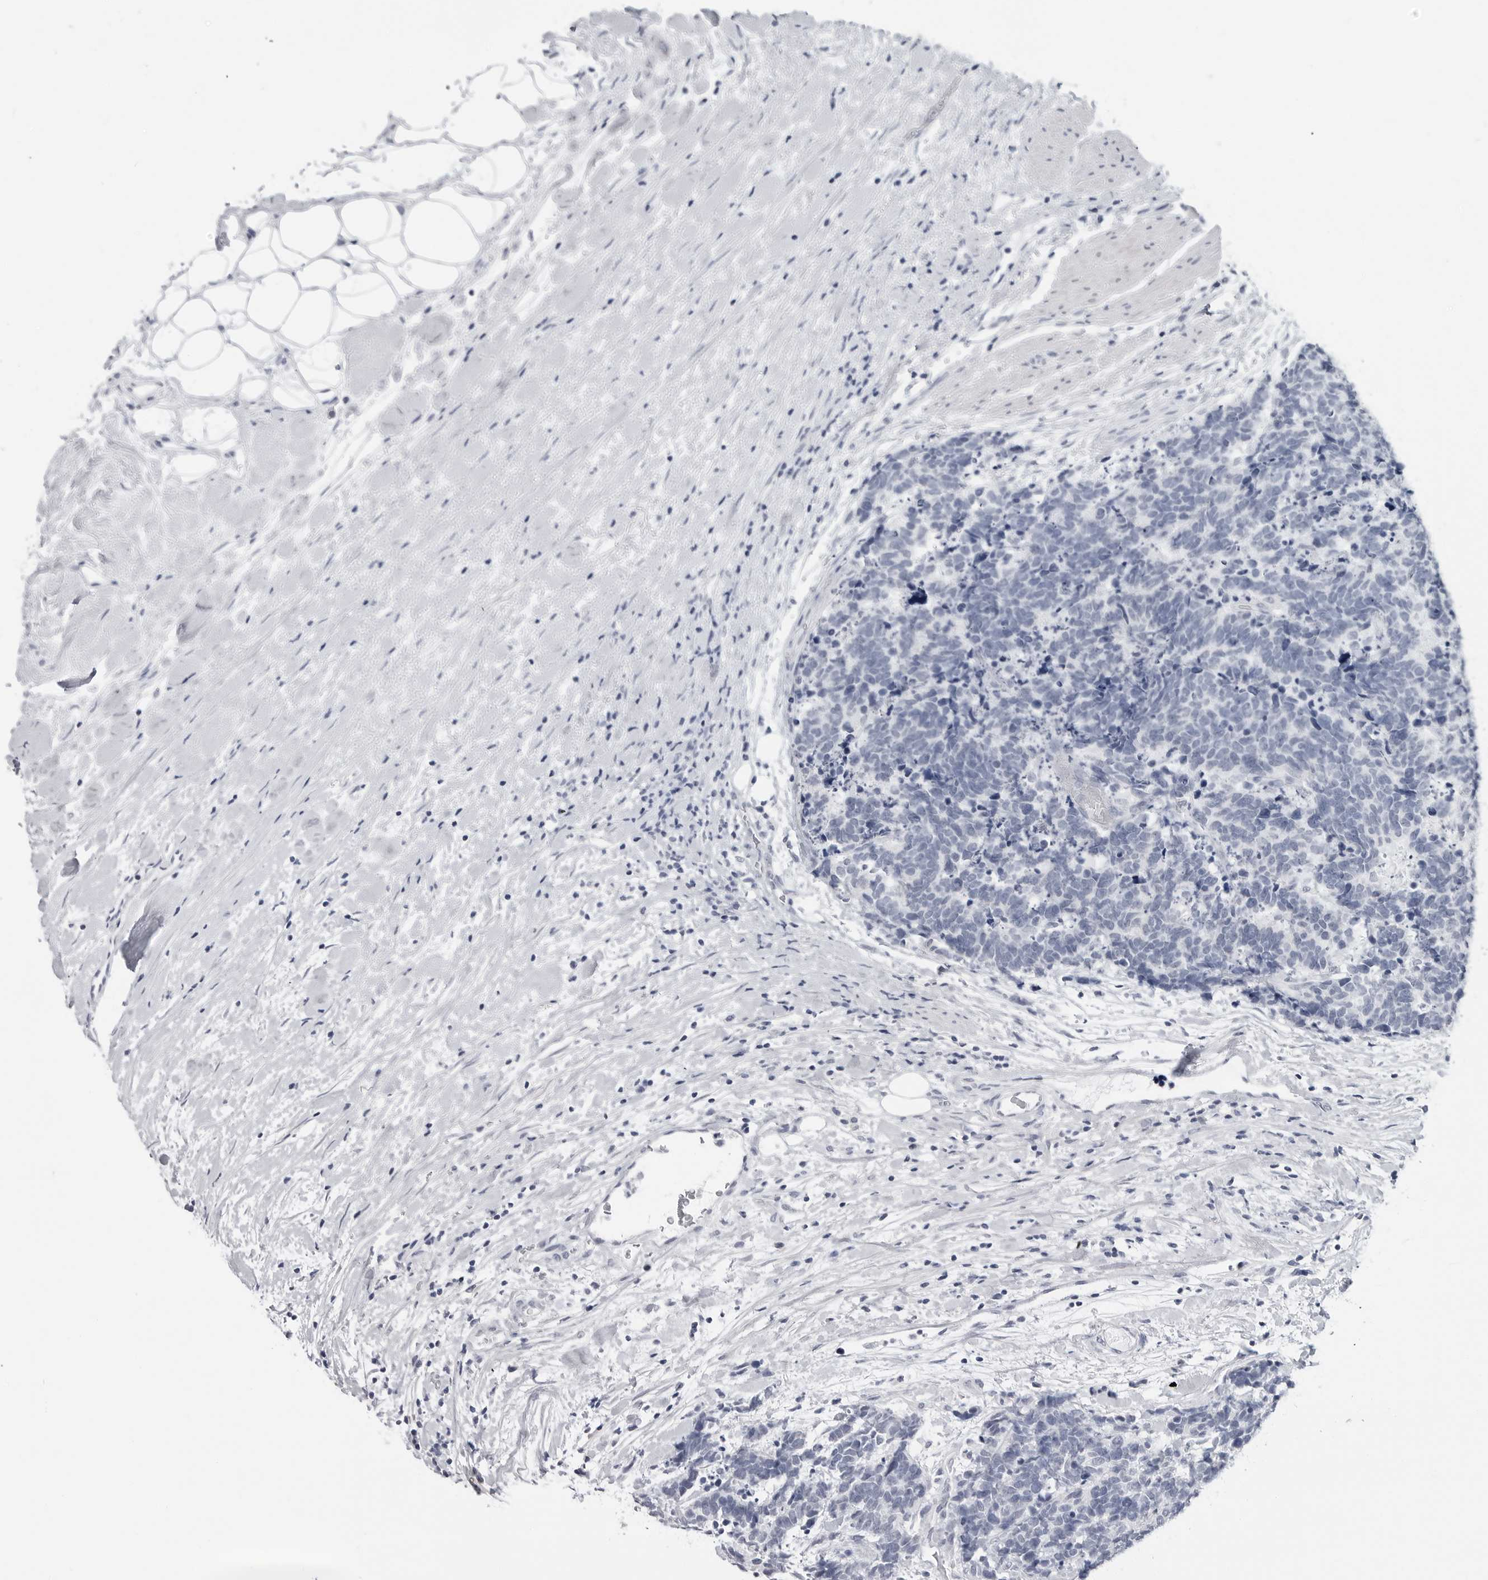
{"staining": {"intensity": "negative", "quantity": "none", "location": "none"}, "tissue": "carcinoid", "cell_type": "Tumor cells", "image_type": "cancer", "snomed": [{"axis": "morphology", "description": "Carcinoma, NOS"}, {"axis": "morphology", "description": "Carcinoid, malignant, NOS"}, {"axis": "topography", "description": "Urinary bladder"}], "caption": "A micrograph of carcinoid (malignant) stained for a protein exhibits no brown staining in tumor cells.", "gene": "PGA3", "patient": {"sex": "male", "age": 57}}